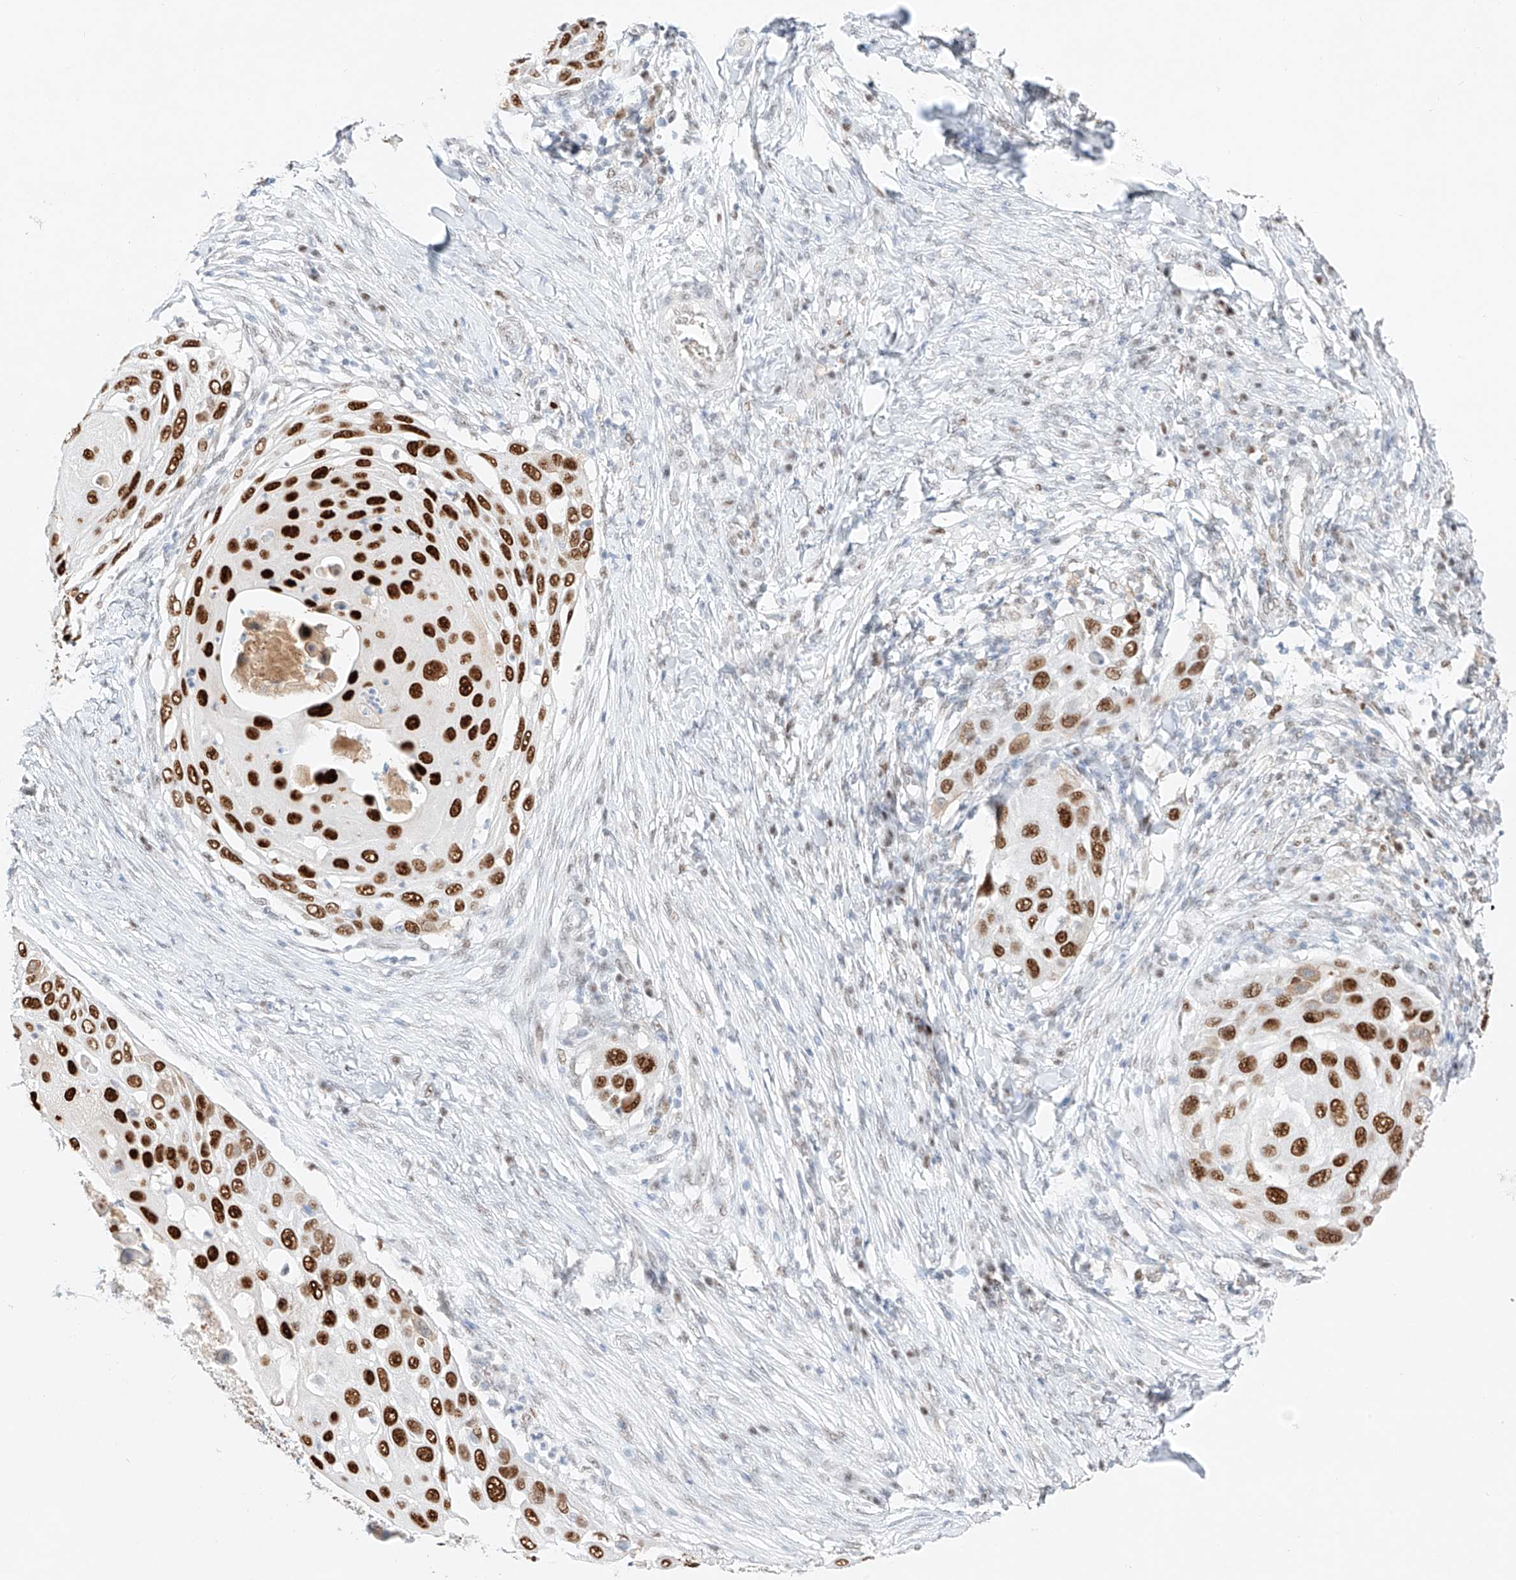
{"staining": {"intensity": "strong", "quantity": ">75%", "location": "nuclear"}, "tissue": "skin cancer", "cell_type": "Tumor cells", "image_type": "cancer", "snomed": [{"axis": "morphology", "description": "Squamous cell carcinoma, NOS"}, {"axis": "topography", "description": "Skin"}], "caption": "Immunohistochemistry photomicrograph of squamous cell carcinoma (skin) stained for a protein (brown), which exhibits high levels of strong nuclear expression in approximately >75% of tumor cells.", "gene": "APIP", "patient": {"sex": "female", "age": 44}}